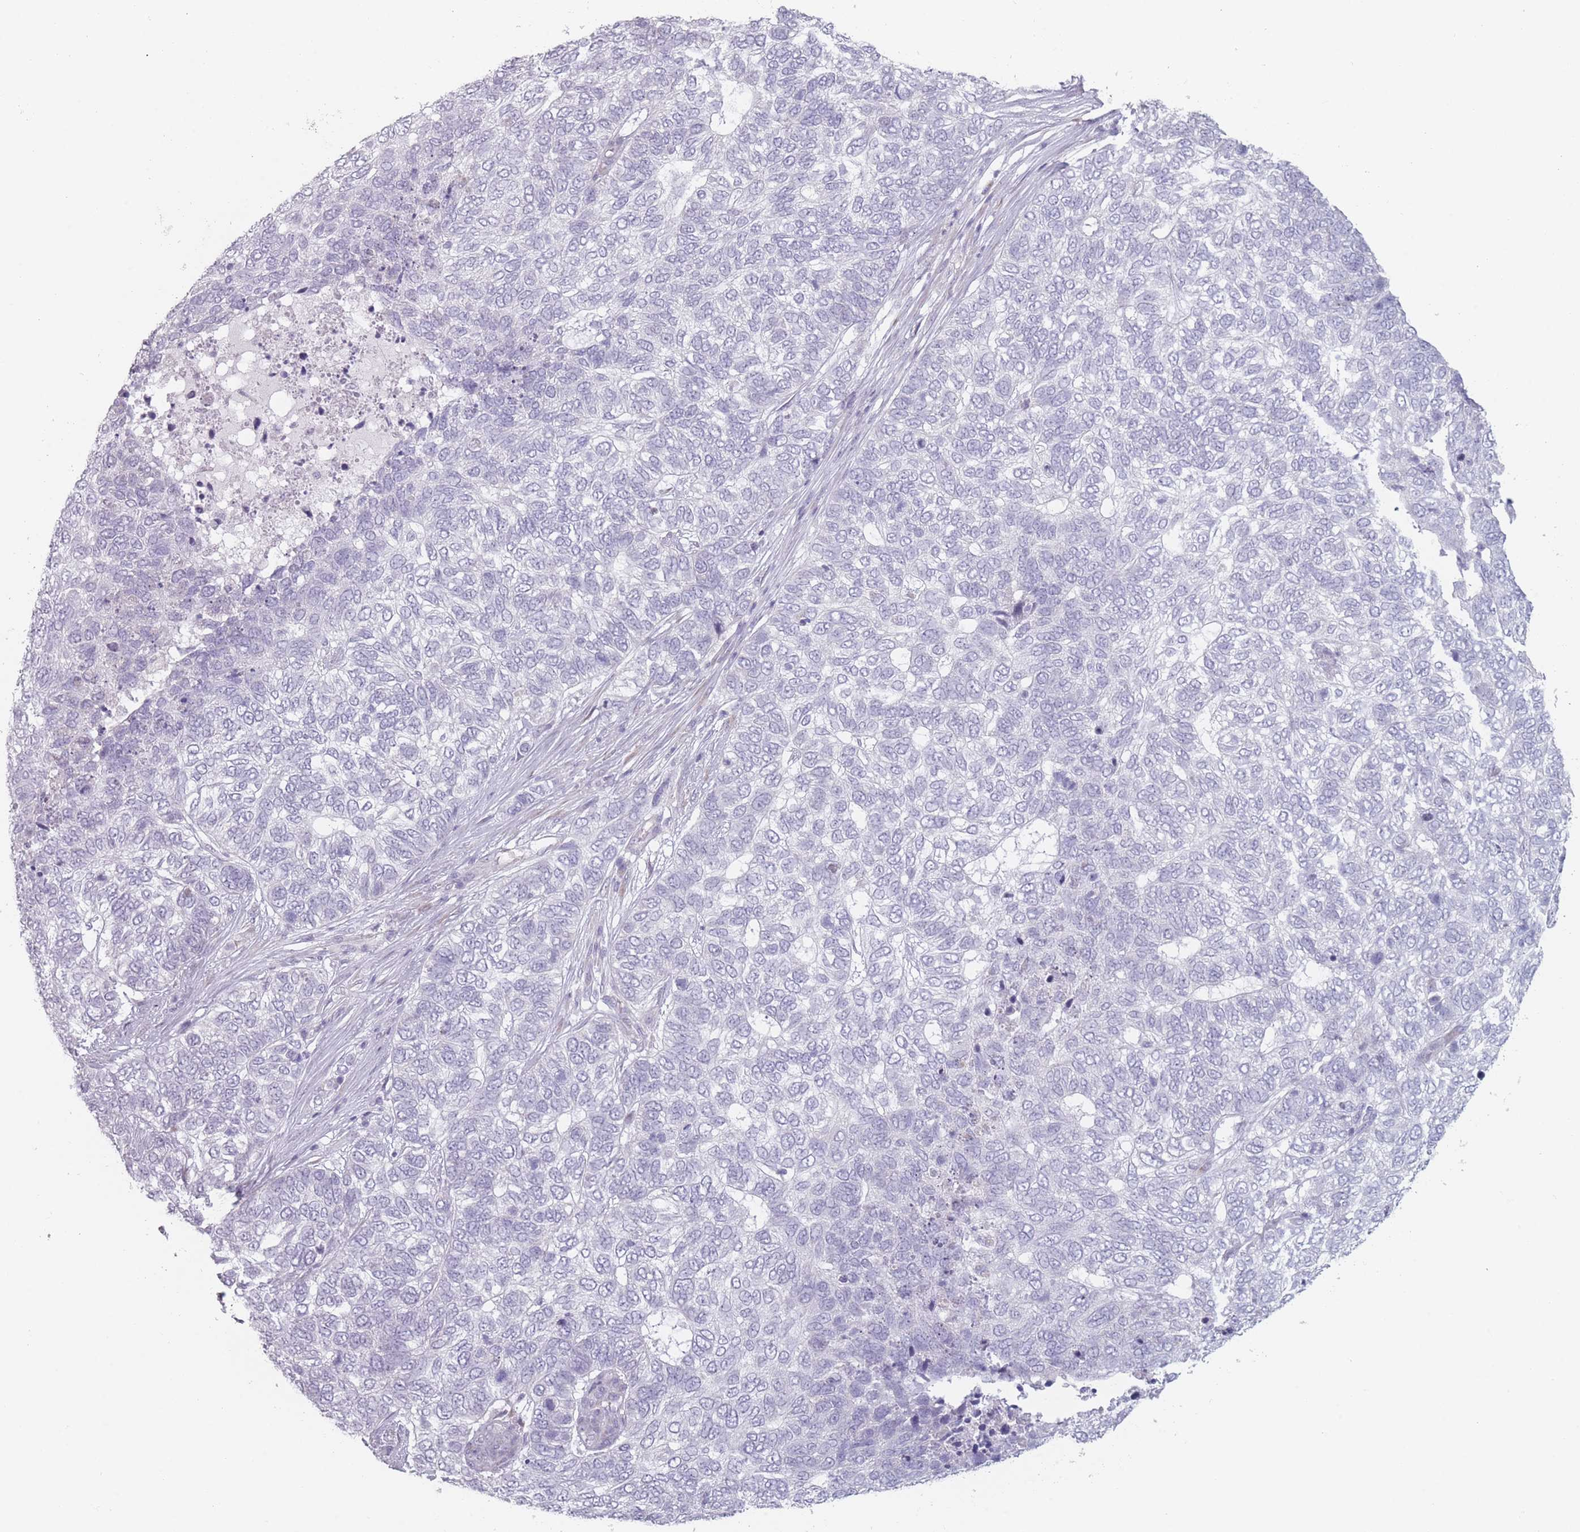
{"staining": {"intensity": "negative", "quantity": "none", "location": "none"}, "tissue": "skin cancer", "cell_type": "Tumor cells", "image_type": "cancer", "snomed": [{"axis": "morphology", "description": "Basal cell carcinoma"}, {"axis": "topography", "description": "Skin"}], "caption": "Tumor cells show no significant staining in skin basal cell carcinoma.", "gene": "RASL10B", "patient": {"sex": "female", "age": 65}}